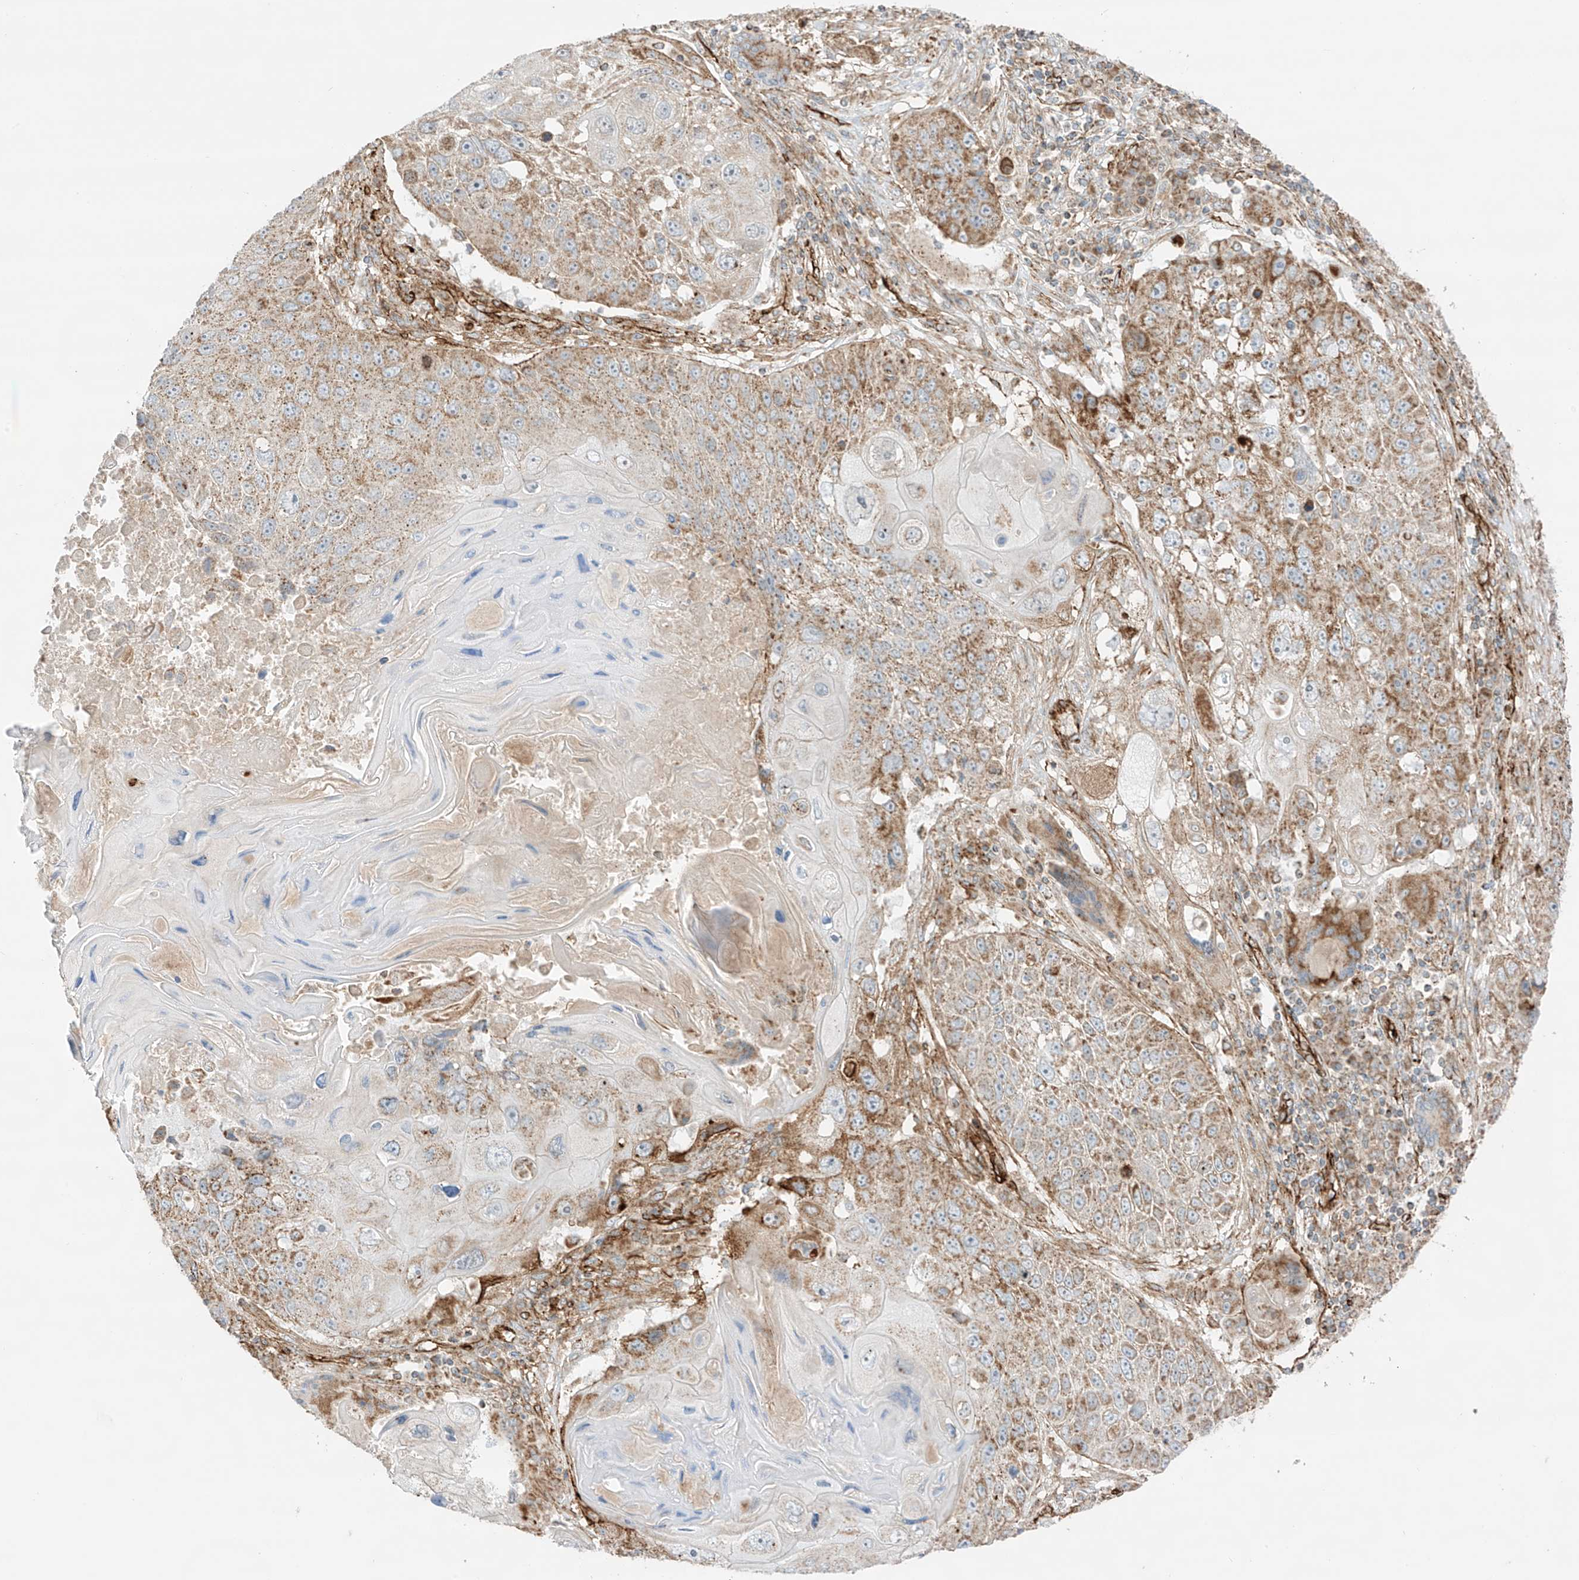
{"staining": {"intensity": "moderate", "quantity": ">75%", "location": "cytoplasmic/membranous"}, "tissue": "lung cancer", "cell_type": "Tumor cells", "image_type": "cancer", "snomed": [{"axis": "morphology", "description": "Squamous cell carcinoma, NOS"}, {"axis": "topography", "description": "Lung"}], "caption": "An image showing moderate cytoplasmic/membranous positivity in approximately >75% of tumor cells in lung squamous cell carcinoma, as visualized by brown immunohistochemical staining.", "gene": "ABCB7", "patient": {"sex": "male", "age": 61}}